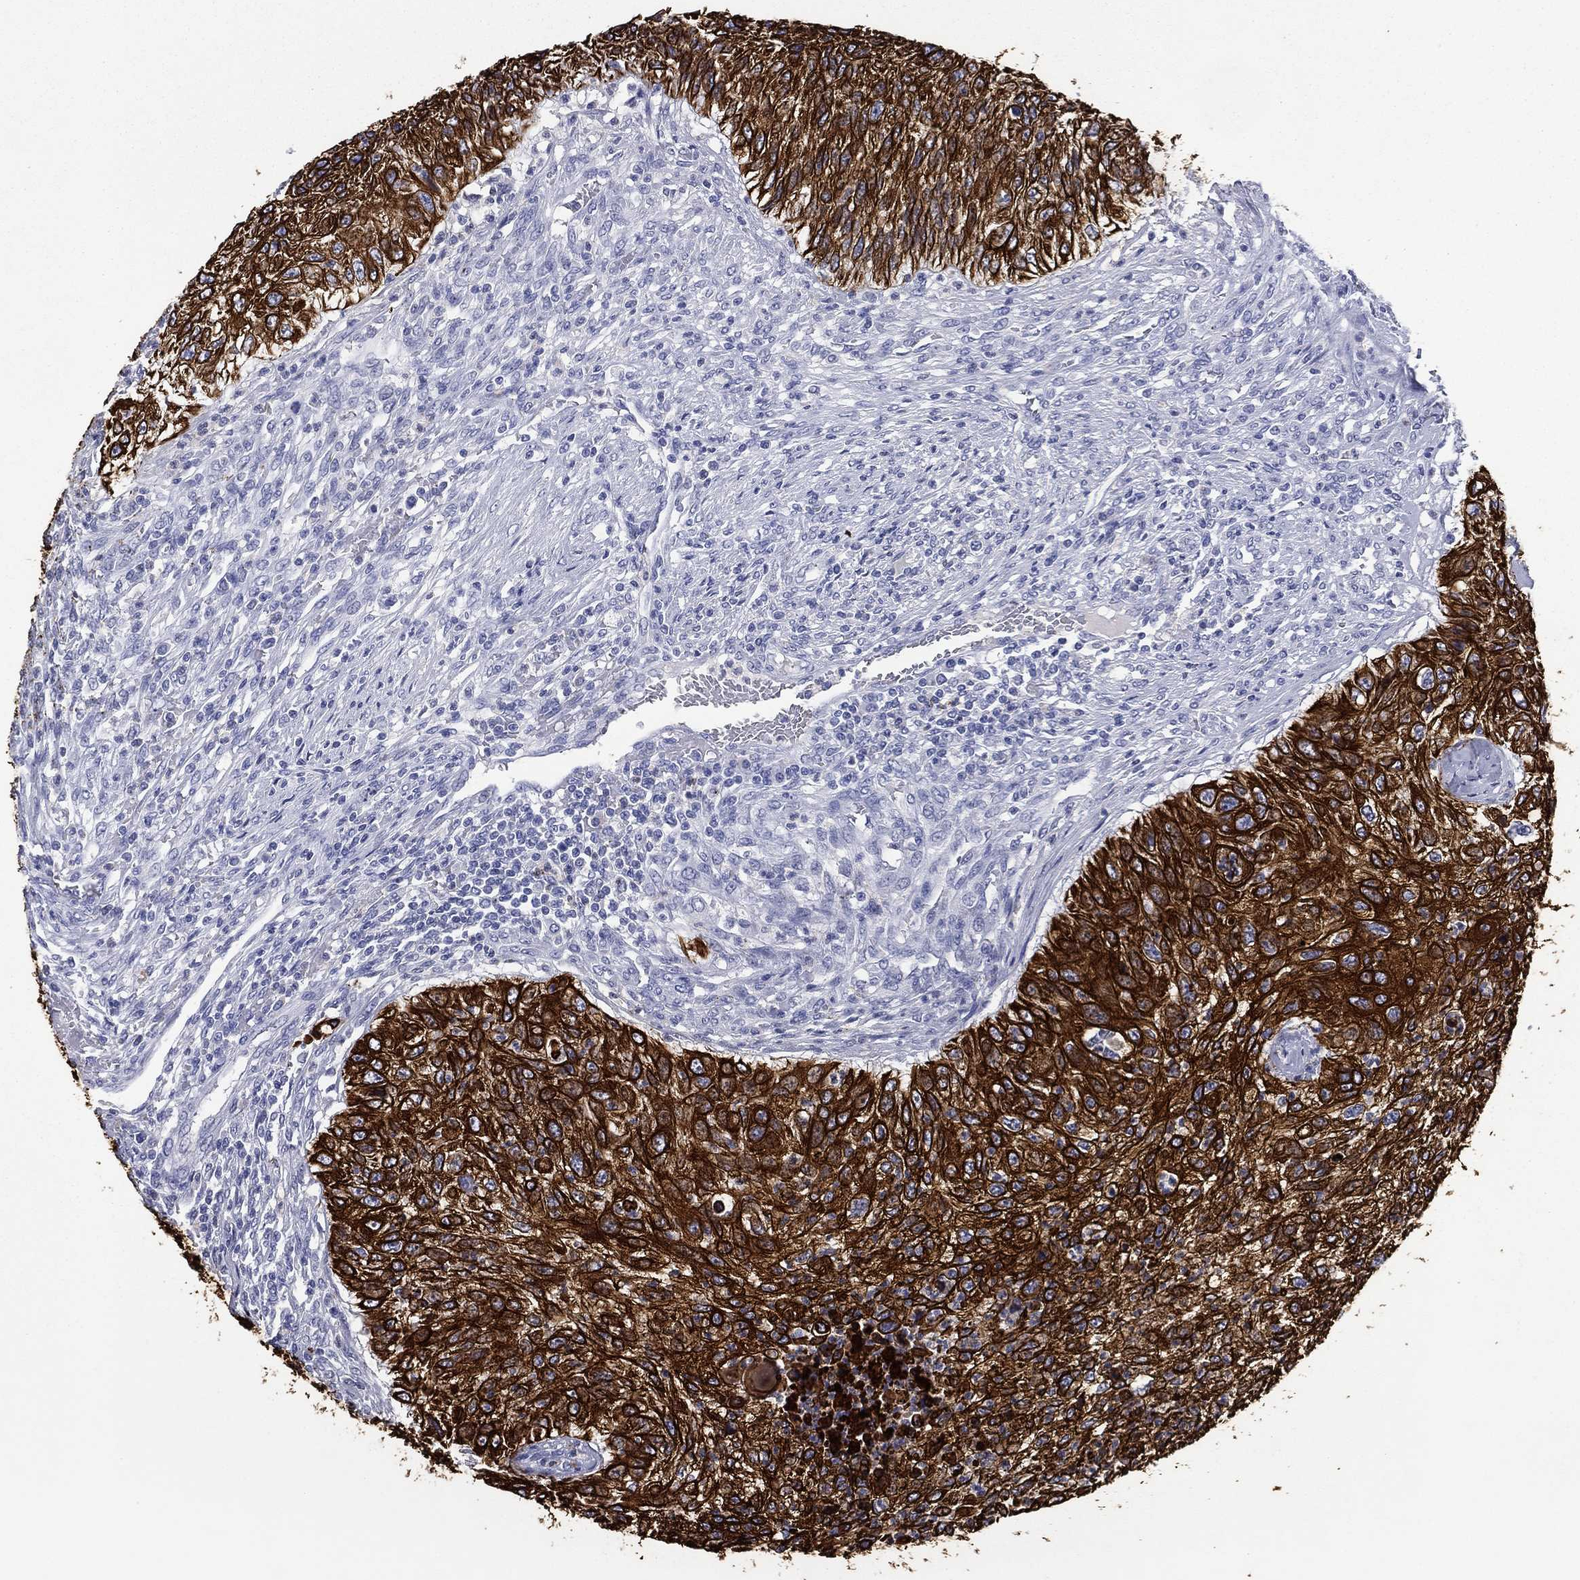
{"staining": {"intensity": "strong", "quantity": ">75%", "location": "cytoplasmic/membranous"}, "tissue": "urothelial cancer", "cell_type": "Tumor cells", "image_type": "cancer", "snomed": [{"axis": "morphology", "description": "Urothelial carcinoma, High grade"}, {"axis": "topography", "description": "Urinary bladder"}], "caption": "Immunohistochemistry (DAB (3,3'-diaminobenzidine)) staining of human urothelial carcinoma (high-grade) reveals strong cytoplasmic/membranous protein positivity in approximately >75% of tumor cells. The protein of interest is stained brown, and the nuclei are stained in blue (DAB IHC with brightfield microscopy, high magnification).", "gene": "KRT7", "patient": {"sex": "female", "age": 60}}